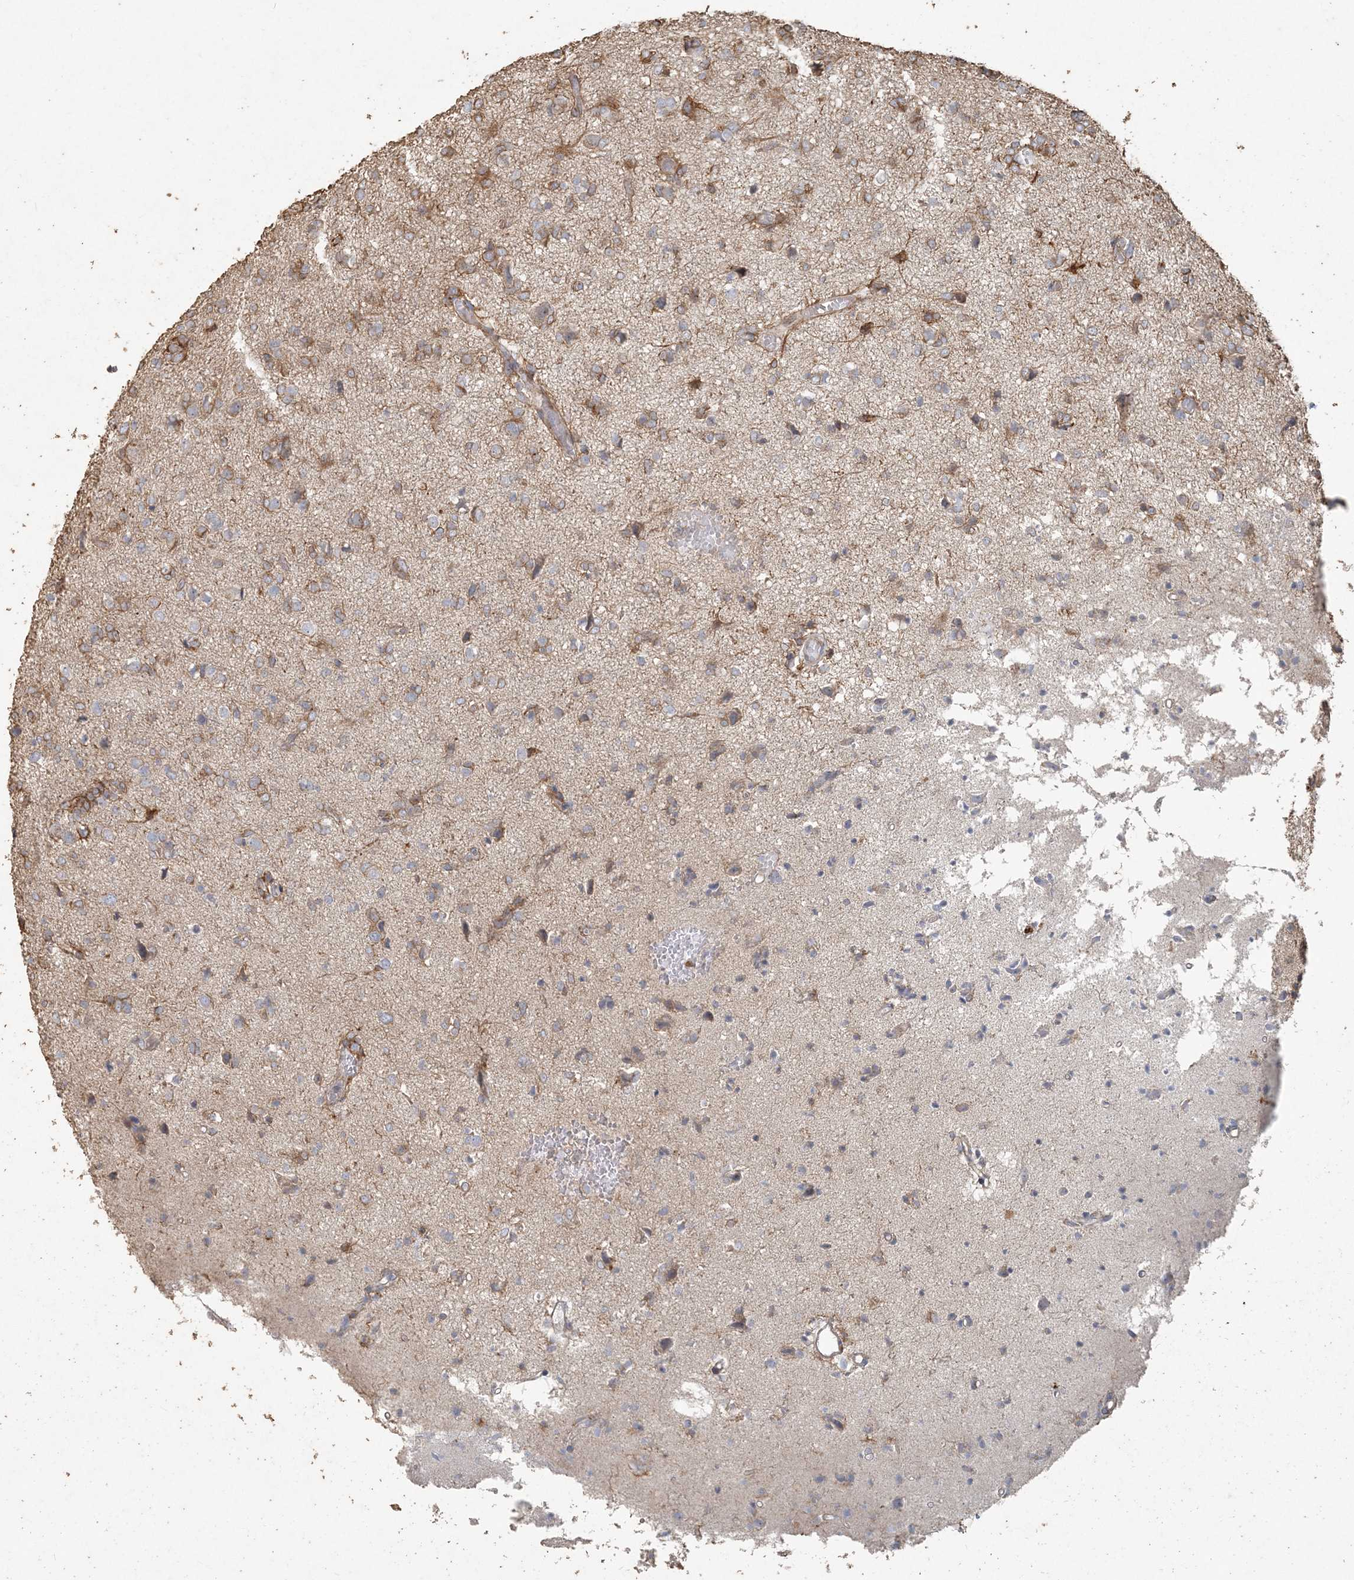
{"staining": {"intensity": "weak", "quantity": "25%-75%", "location": "cytoplasmic/membranous"}, "tissue": "glioma", "cell_type": "Tumor cells", "image_type": "cancer", "snomed": [{"axis": "morphology", "description": "Glioma, malignant, High grade"}, {"axis": "topography", "description": "Brain"}], "caption": "Glioma tissue exhibits weak cytoplasmic/membranous positivity in approximately 25%-75% of tumor cells (brown staining indicates protein expression, while blue staining denotes nuclei).", "gene": "RNF145", "patient": {"sex": "female", "age": 59}}